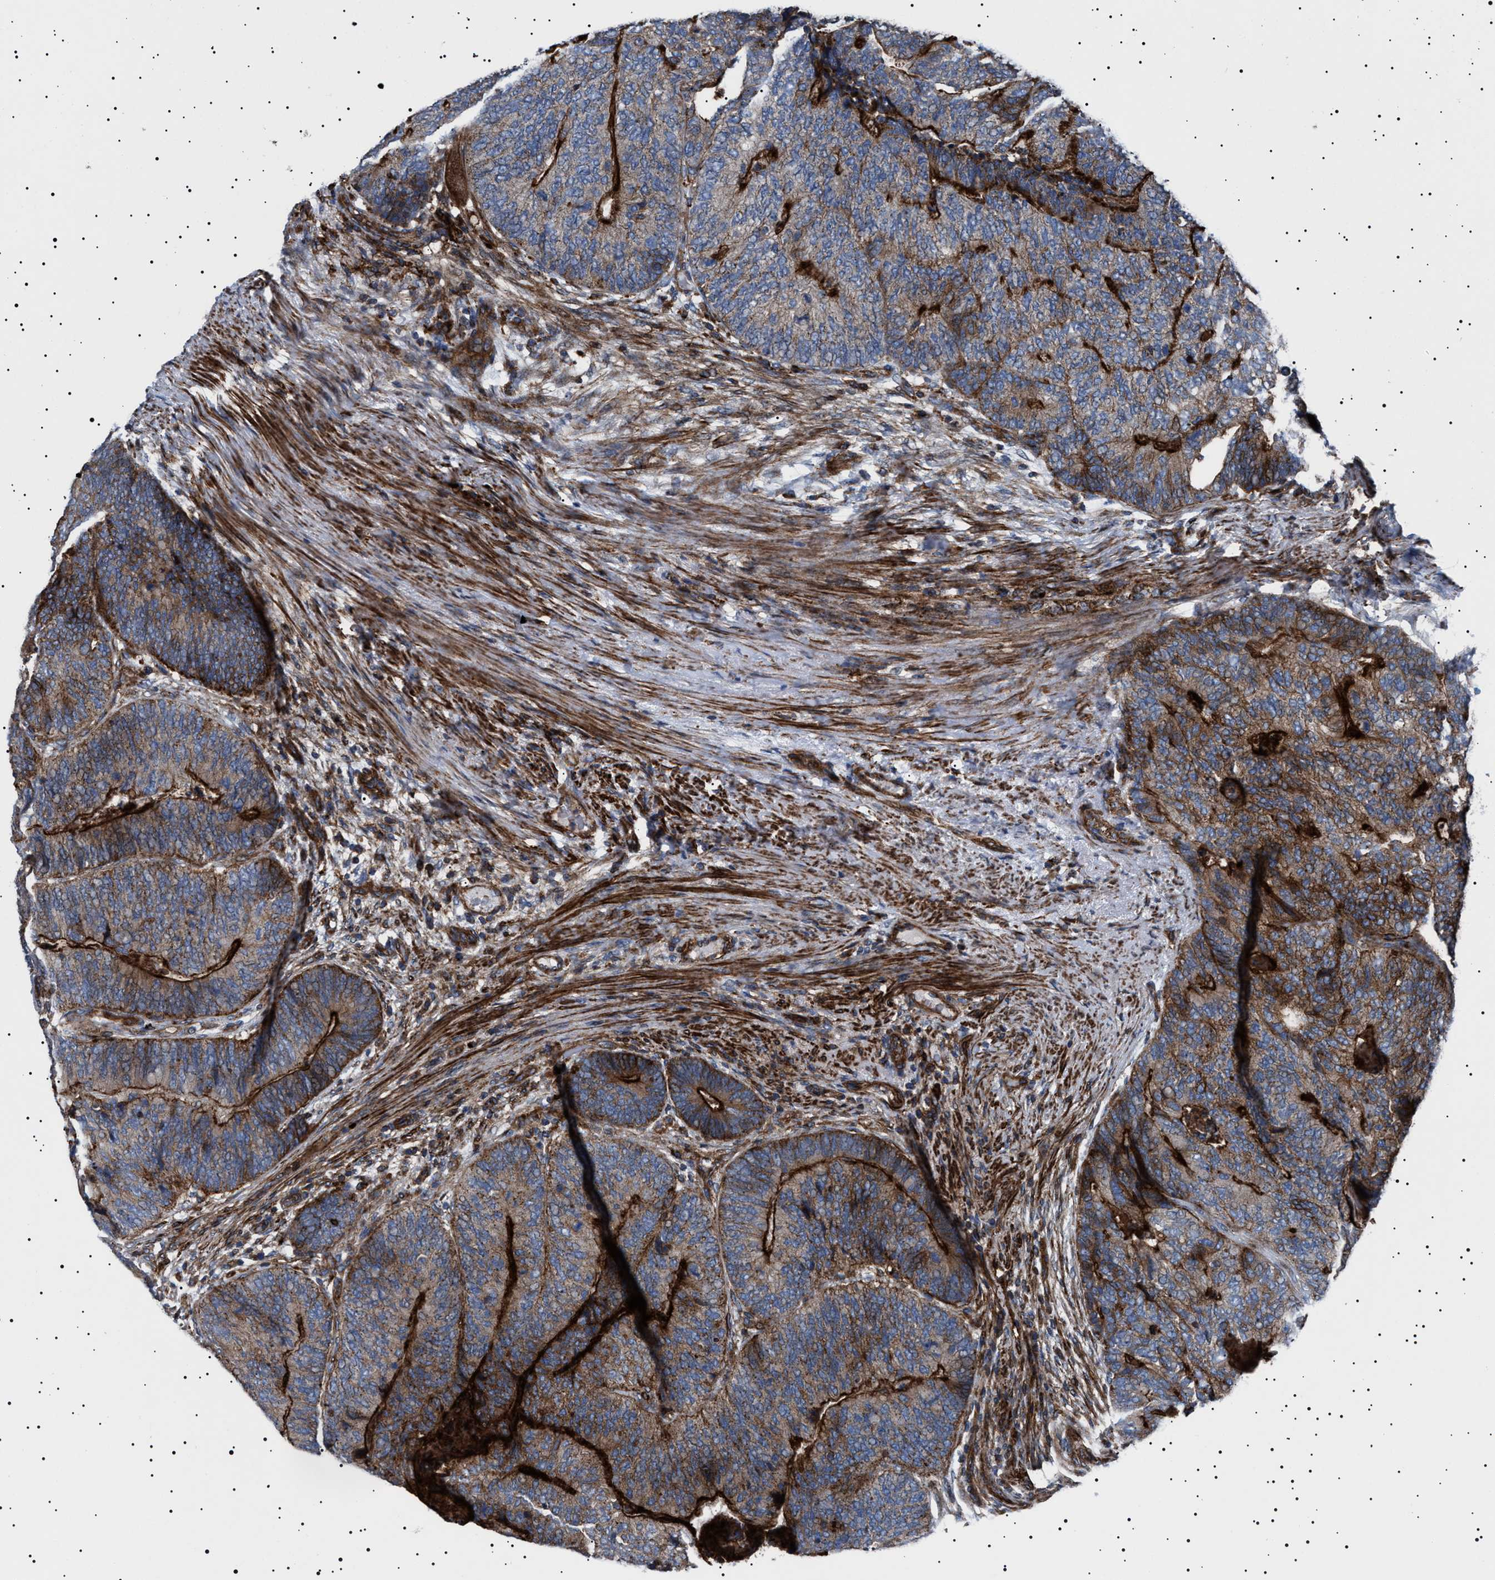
{"staining": {"intensity": "strong", "quantity": "25%-75%", "location": "cytoplasmic/membranous"}, "tissue": "colorectal cancer", "cell_type": "Tumor cells", "image_type": "cancer", "snomed": [{"axis": "morphology", "description": "Adenocarcinoma, NOS"}, {"axis": "topography", "description": "Colon"}], "caption": "The immunohistochemical stain highlights strong cytoplasmic/membranous staining in tumor cells of adenocarcinoma (colorectal) tissue.", "gene": "NEU1", "patient": {"sex": "female", "age": 67}}